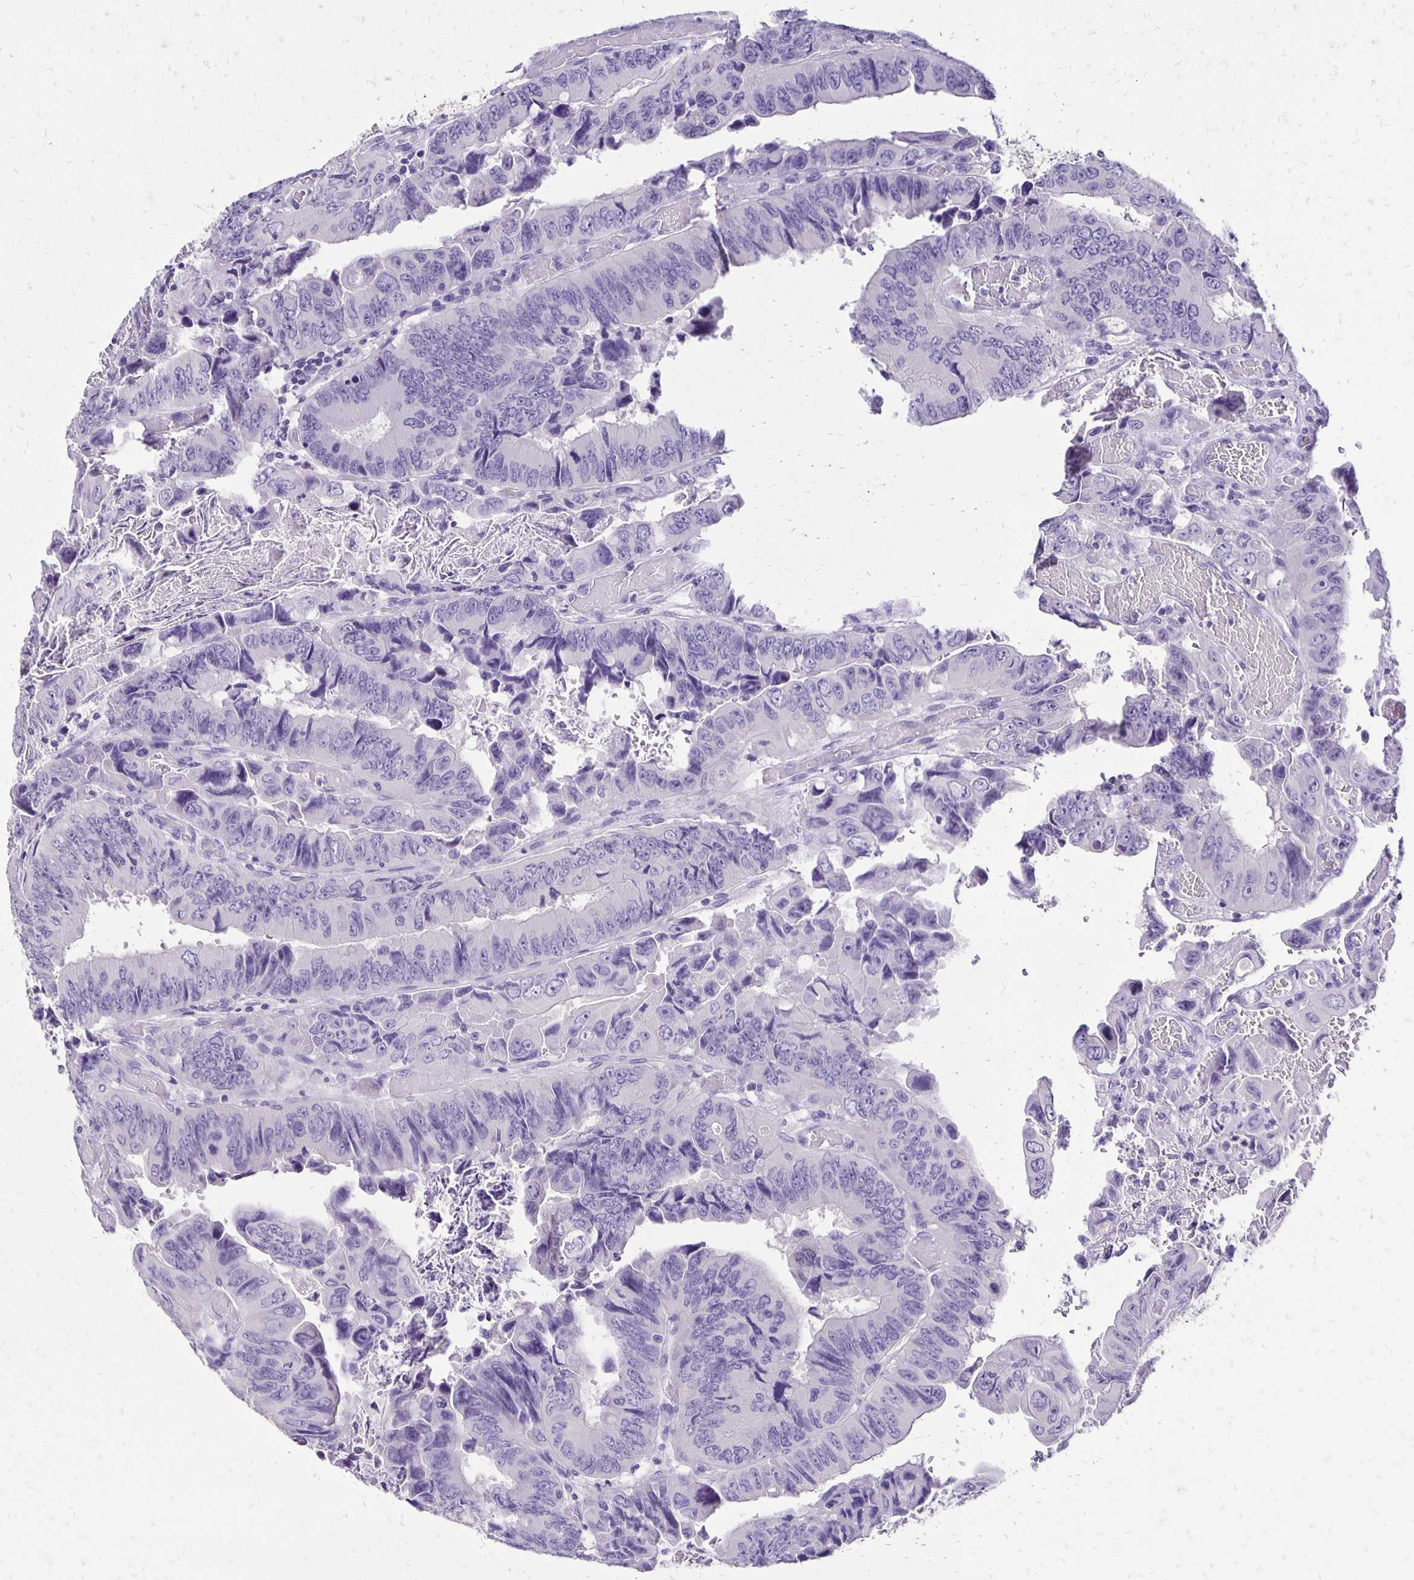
{"staining": {"intensity": "negative", "quantity": "none", "location": "none"}, "tissue": "colorectal cancer", "cell_type": "Tumor cells", "image_type": "cancer", "snomed": [{"axis": "morphology", "description": "Adenocarcinoma, NOS"}, {"axis": "topography", "description": "Colon"}], "caption": "Adenocarcinoma (colorectal) stained for a protein using immunohistochemistry (IHC) shows no expression tumor cells.", "gene": "ANKRD45", "patient": {"sex": "female", "age": 84}}